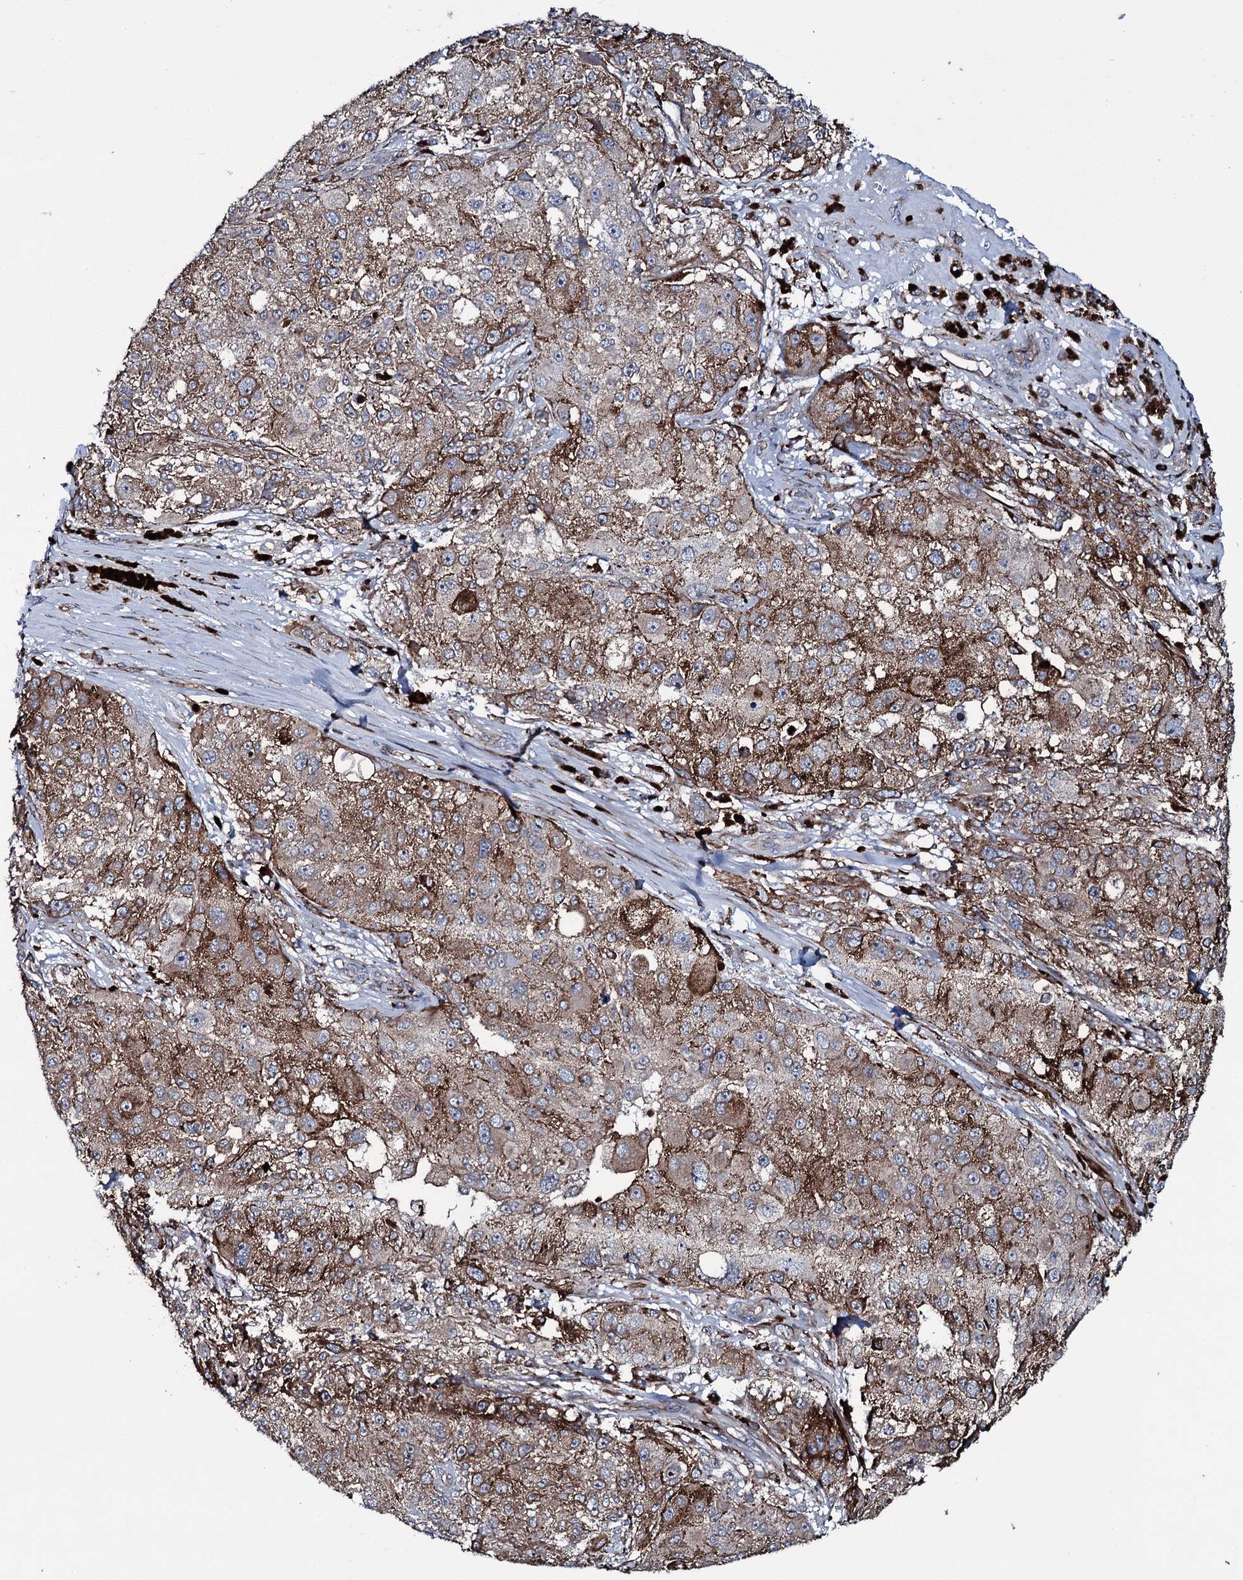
{"staining": {"intensity": "moderate", "quantity": ">75%", "location": "cytoplasmic/membranous"}, "tissue": "melanoma", "cell_type": "Tumor cells", "image_type": "cancer", "snomed": [{"axis": "morphology", "description": "Necrosis, NOS"}, {"axis": "morphology", "description": "Malignant melanoma, NOS"}, {"axis": "topography", "description": "Skin"}], "caption": "DAB (3,3'-diaminobenzidine) immunohistochemical staining of melanoma demonstrates moderate cytoplasmic/membranous protein expression in approximately >75% of tumor cells.", "gene": "VAMP8", "patient": {"sex": "female", "age": 87}}